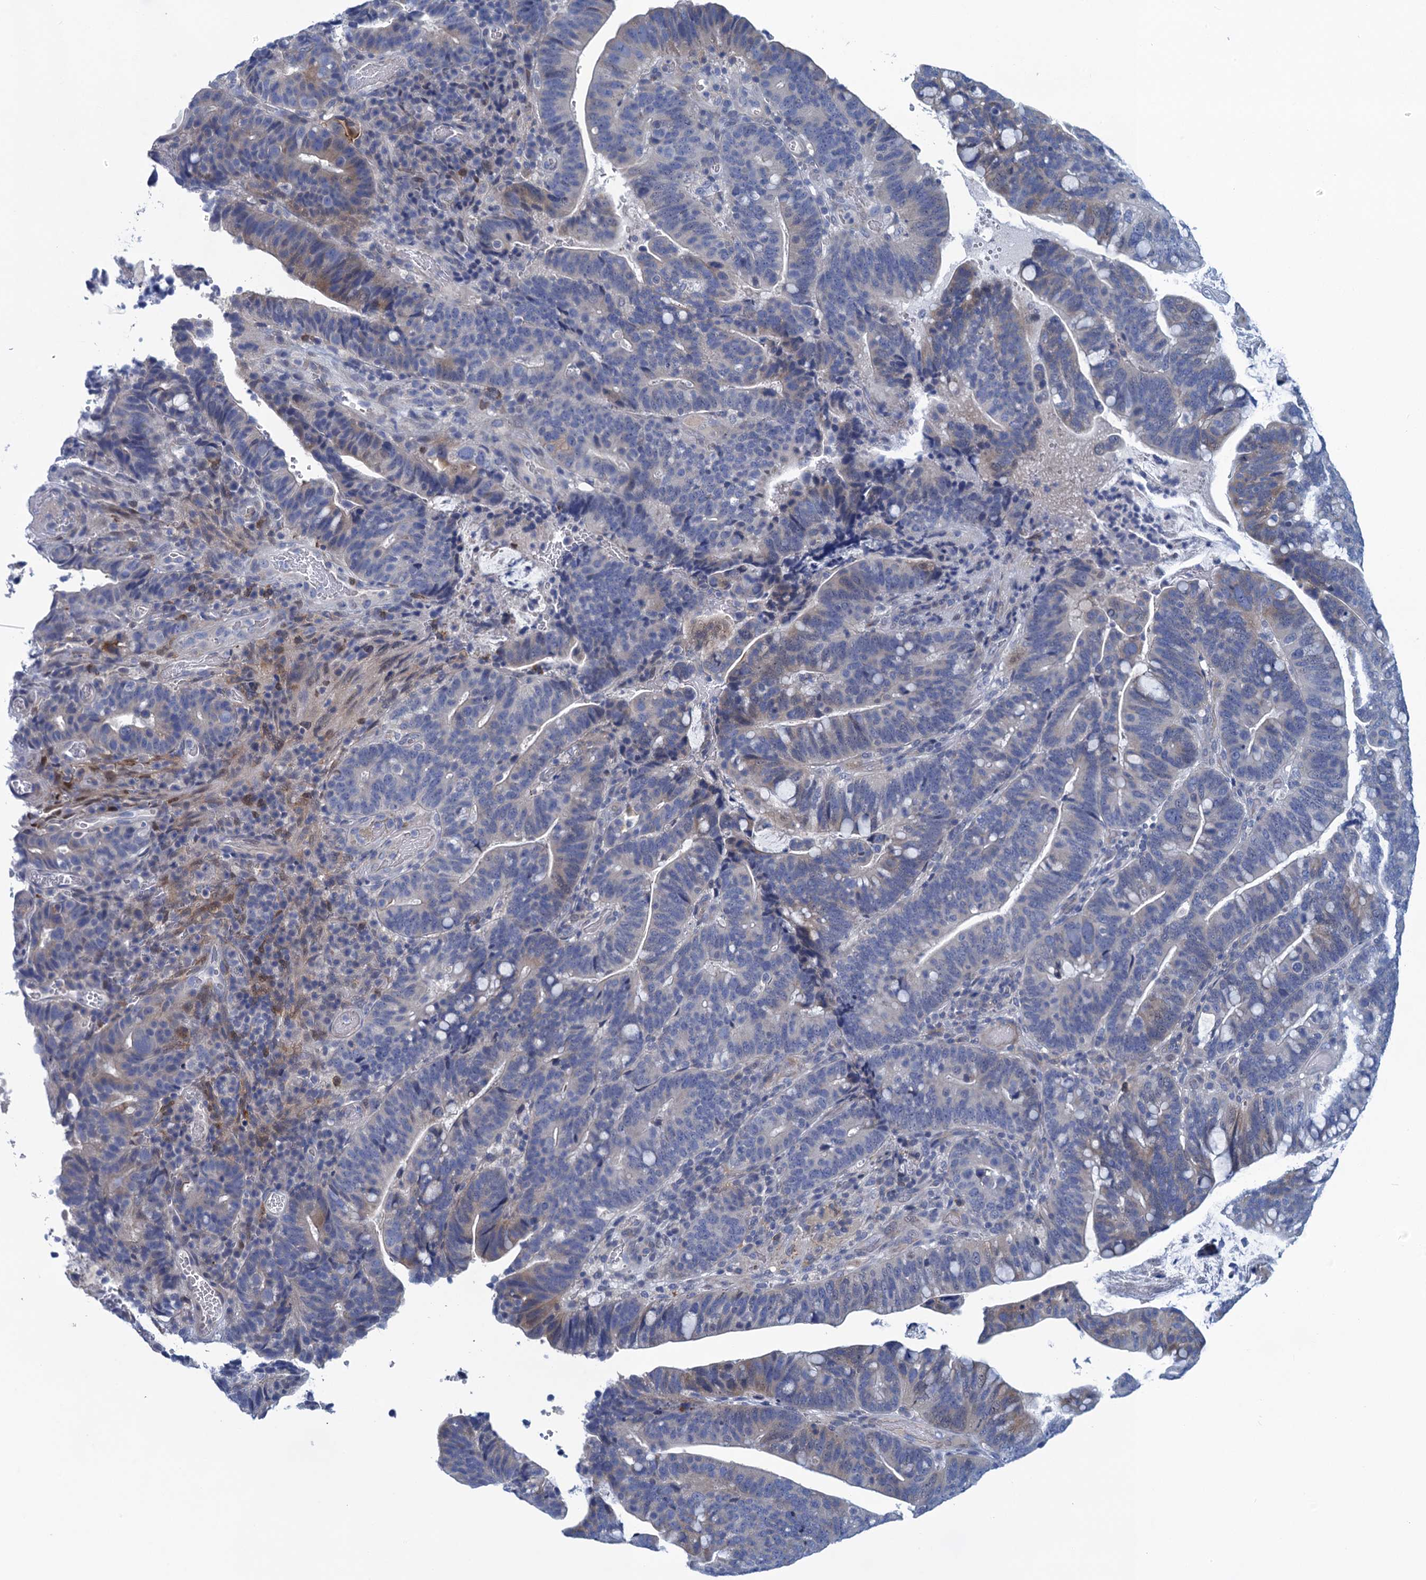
{"staining": {"intensity": "weak", "quantity": "<25%", "location": "cytoplasmic/membranous"}, "tissue": "colorectal cancer", "cell_type": "Tumor cells", "image_type": "cancer", "snomed": [{"axis": "morphology", "description": "Adenocarcinoma, NOS"}, {"axis": "topography", "description": "Colon"}], "caption": "Immunohistochemistry of human colorectal adenocarcinoma displays no positivity in tumor cells.", "gene": "SCEL", "patient": {"sex": "female", "age": 66}}